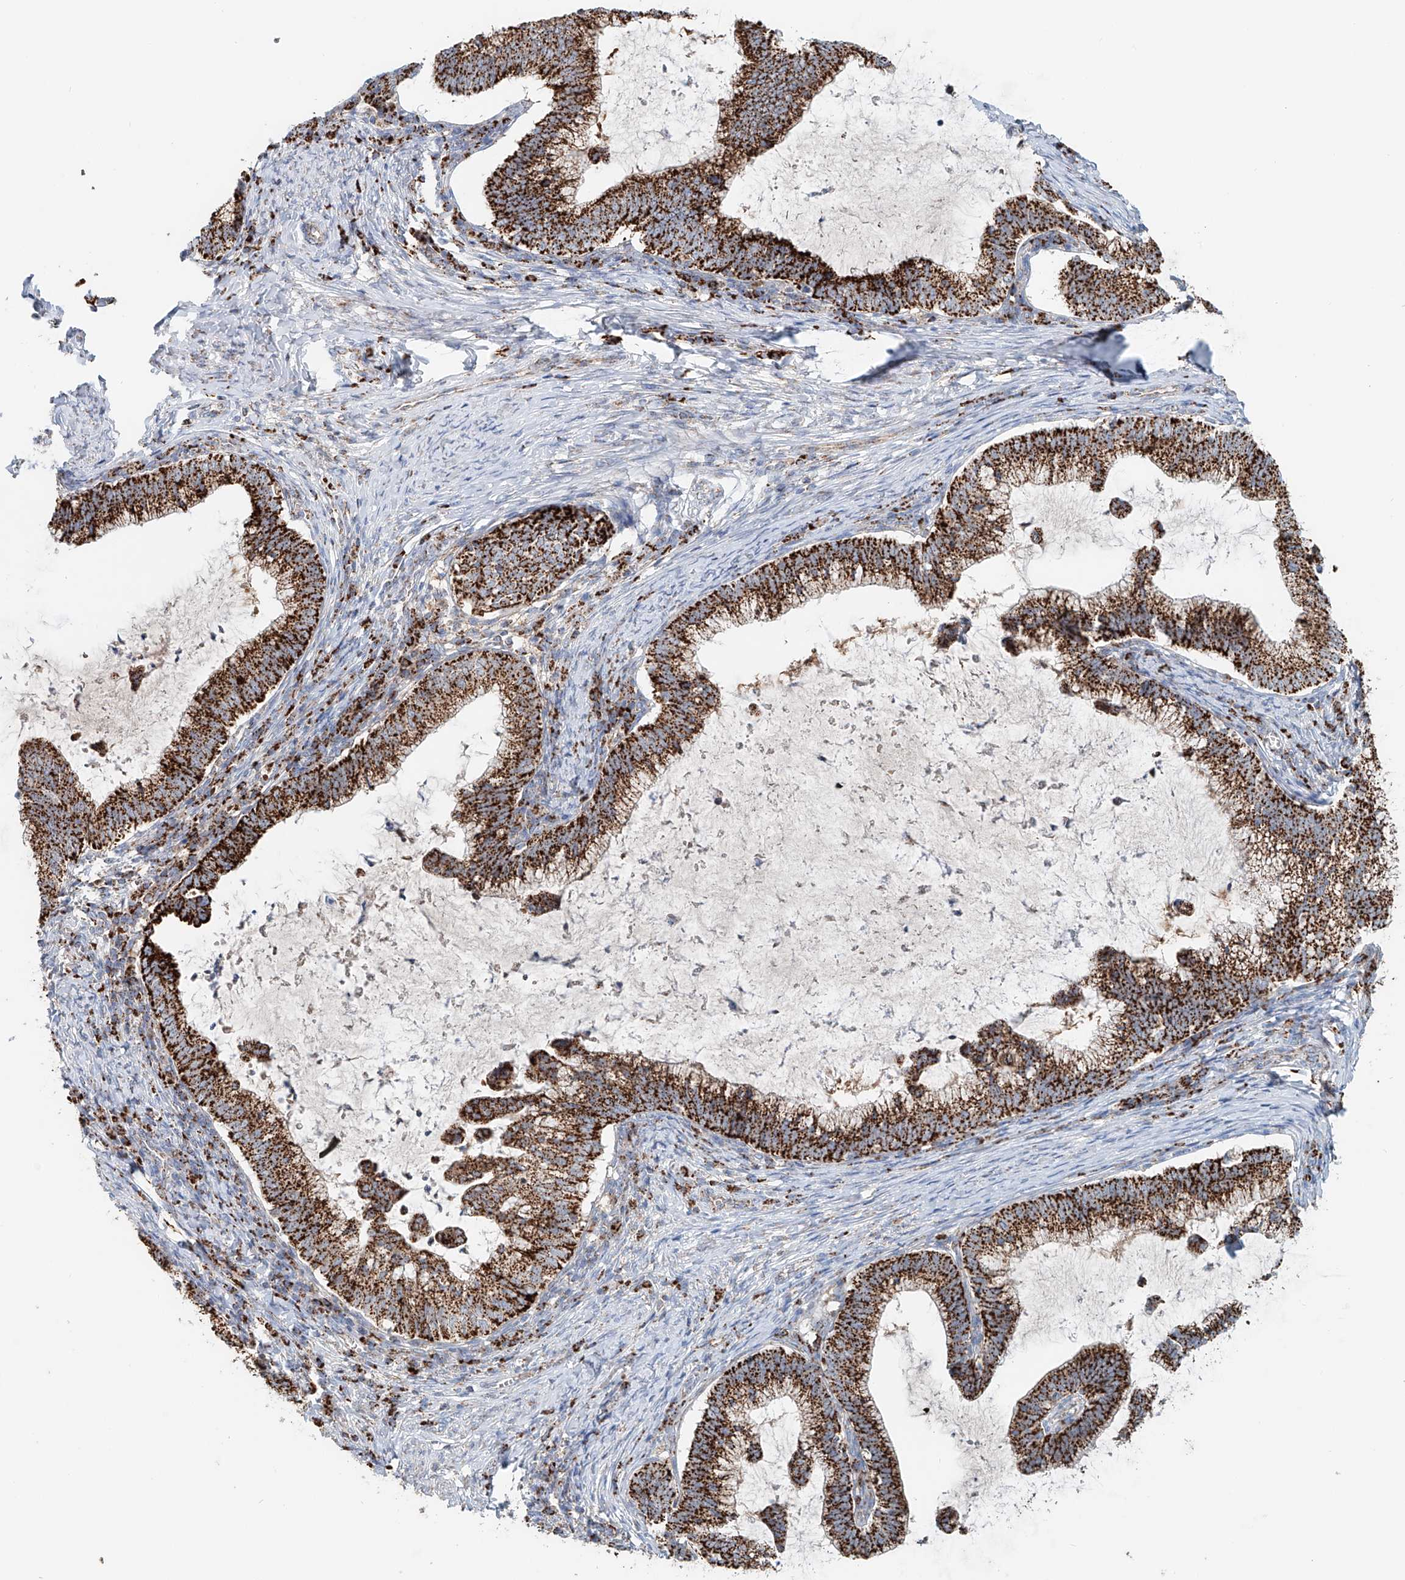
{"staining": {"intensity": "strong", "quantity": ">75%", "location": "cytoplasmic/membranous"}, "tissue": "cervical cancer", "cell_type": "Tumor cells", "image_type": "cancer", "snomed": [{"axis": "morphology", "description": "Adenocarcinoma, NOS"}, {"axis": "topography", "description": "Cervix"}], "caption": "Adenocarcinoma (cervical) stained with a protein marker displays strong staining in tumor cells.", "gene": "CARD10", "patient": {"sex": "female", "age": 36}}